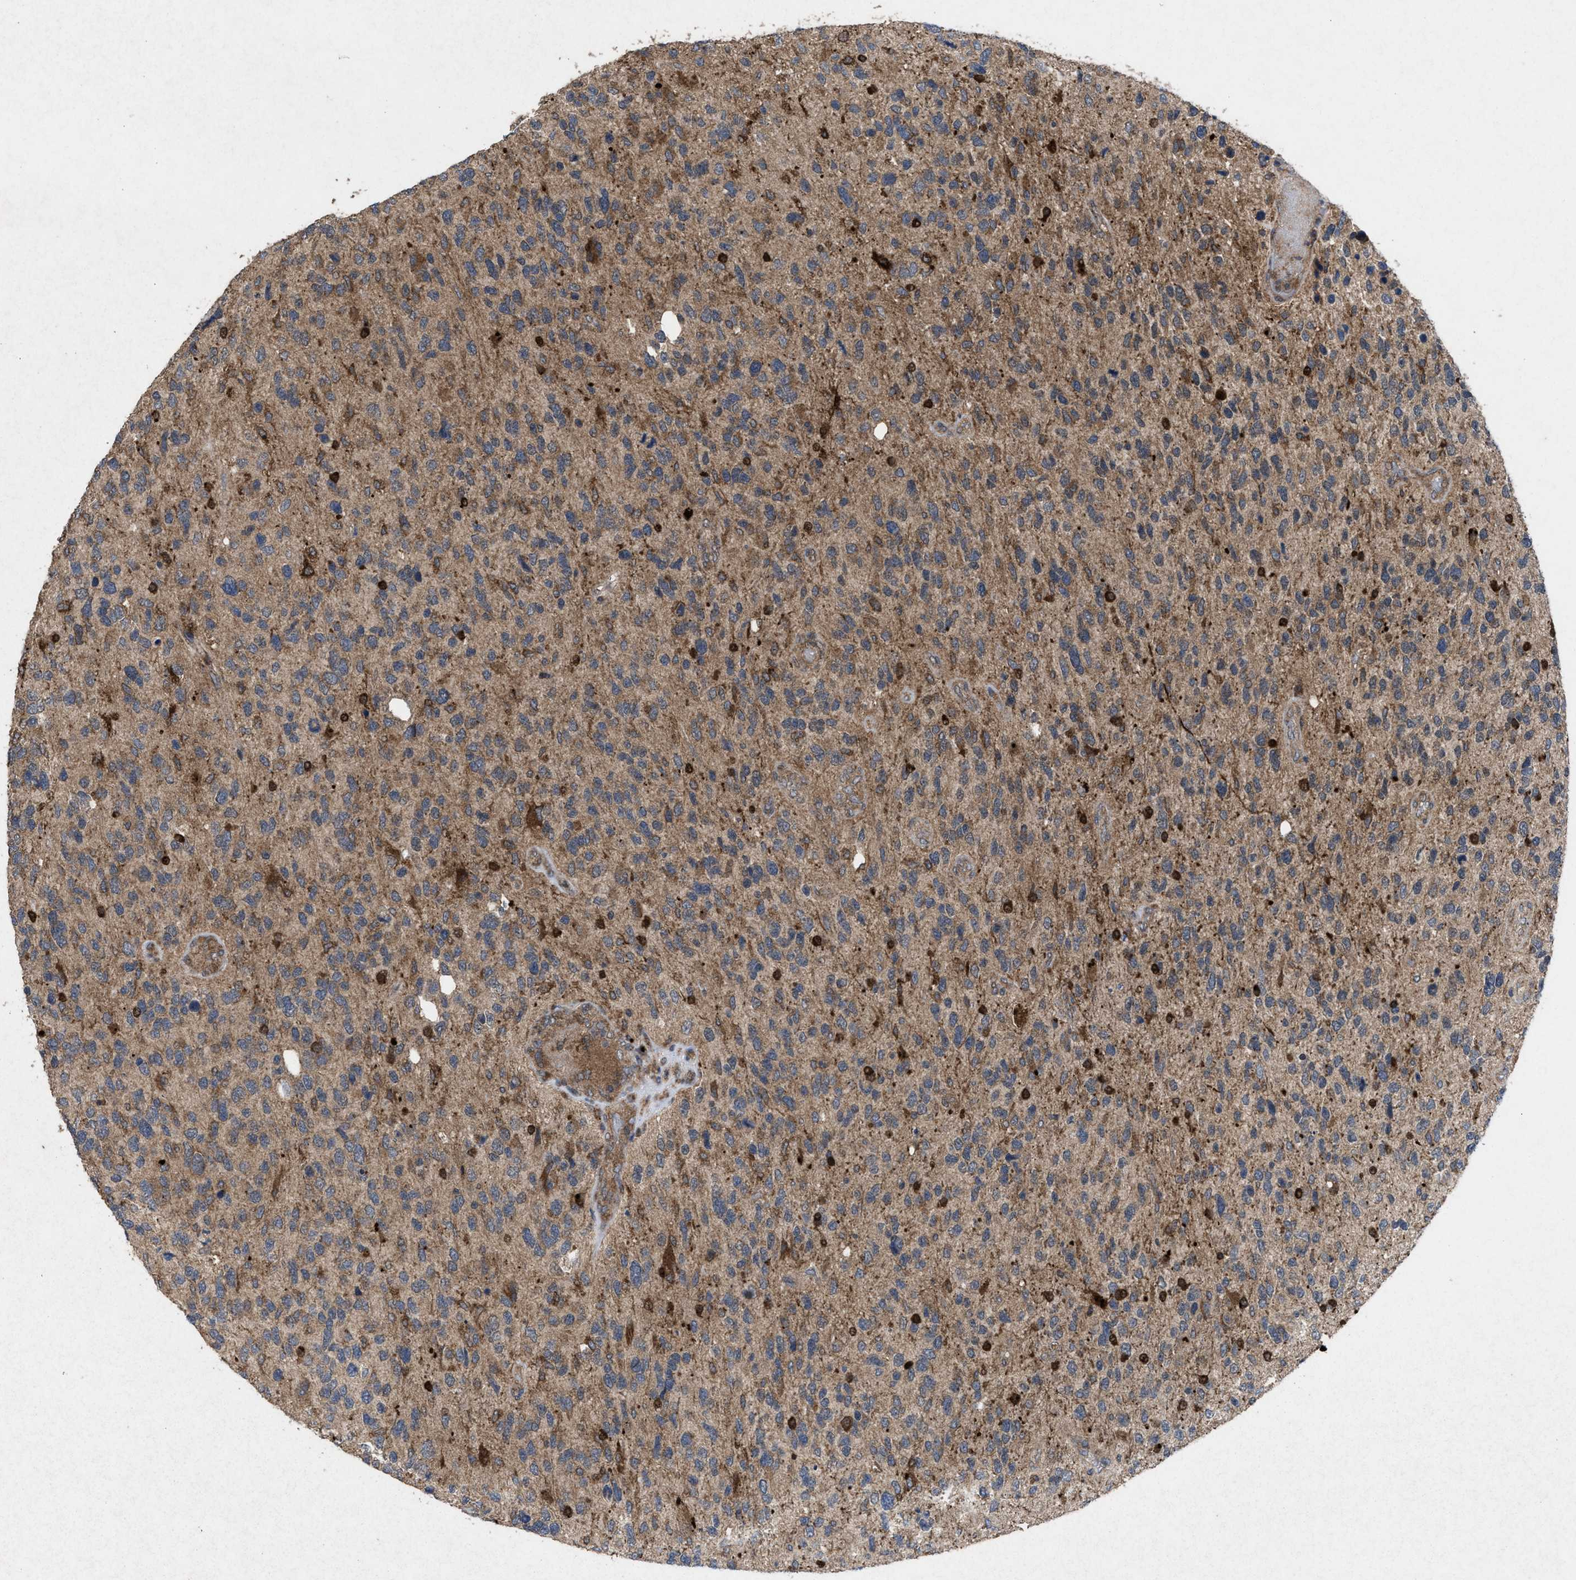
{"staining": {"intensity": "moderate", "quantity": ">75%", "location": "cytoplasmic/membranous"}, "tissue": "glioma", "cell_type": "Tumor cells", "image_type": "cancer", "snomed": [{"axis": "morphology", "description": "Glioma, malignant, High grade"}, {"axis": "topography", "description": "Brain"}], "caption": "This is a histology image of IHC staining of malignant high-grade glioma, which shows moderate staining in the cytoplasmic/membranous of tumor cells.", "gene": "MSI2", "patient": {"sex": "female", "age": 58}}